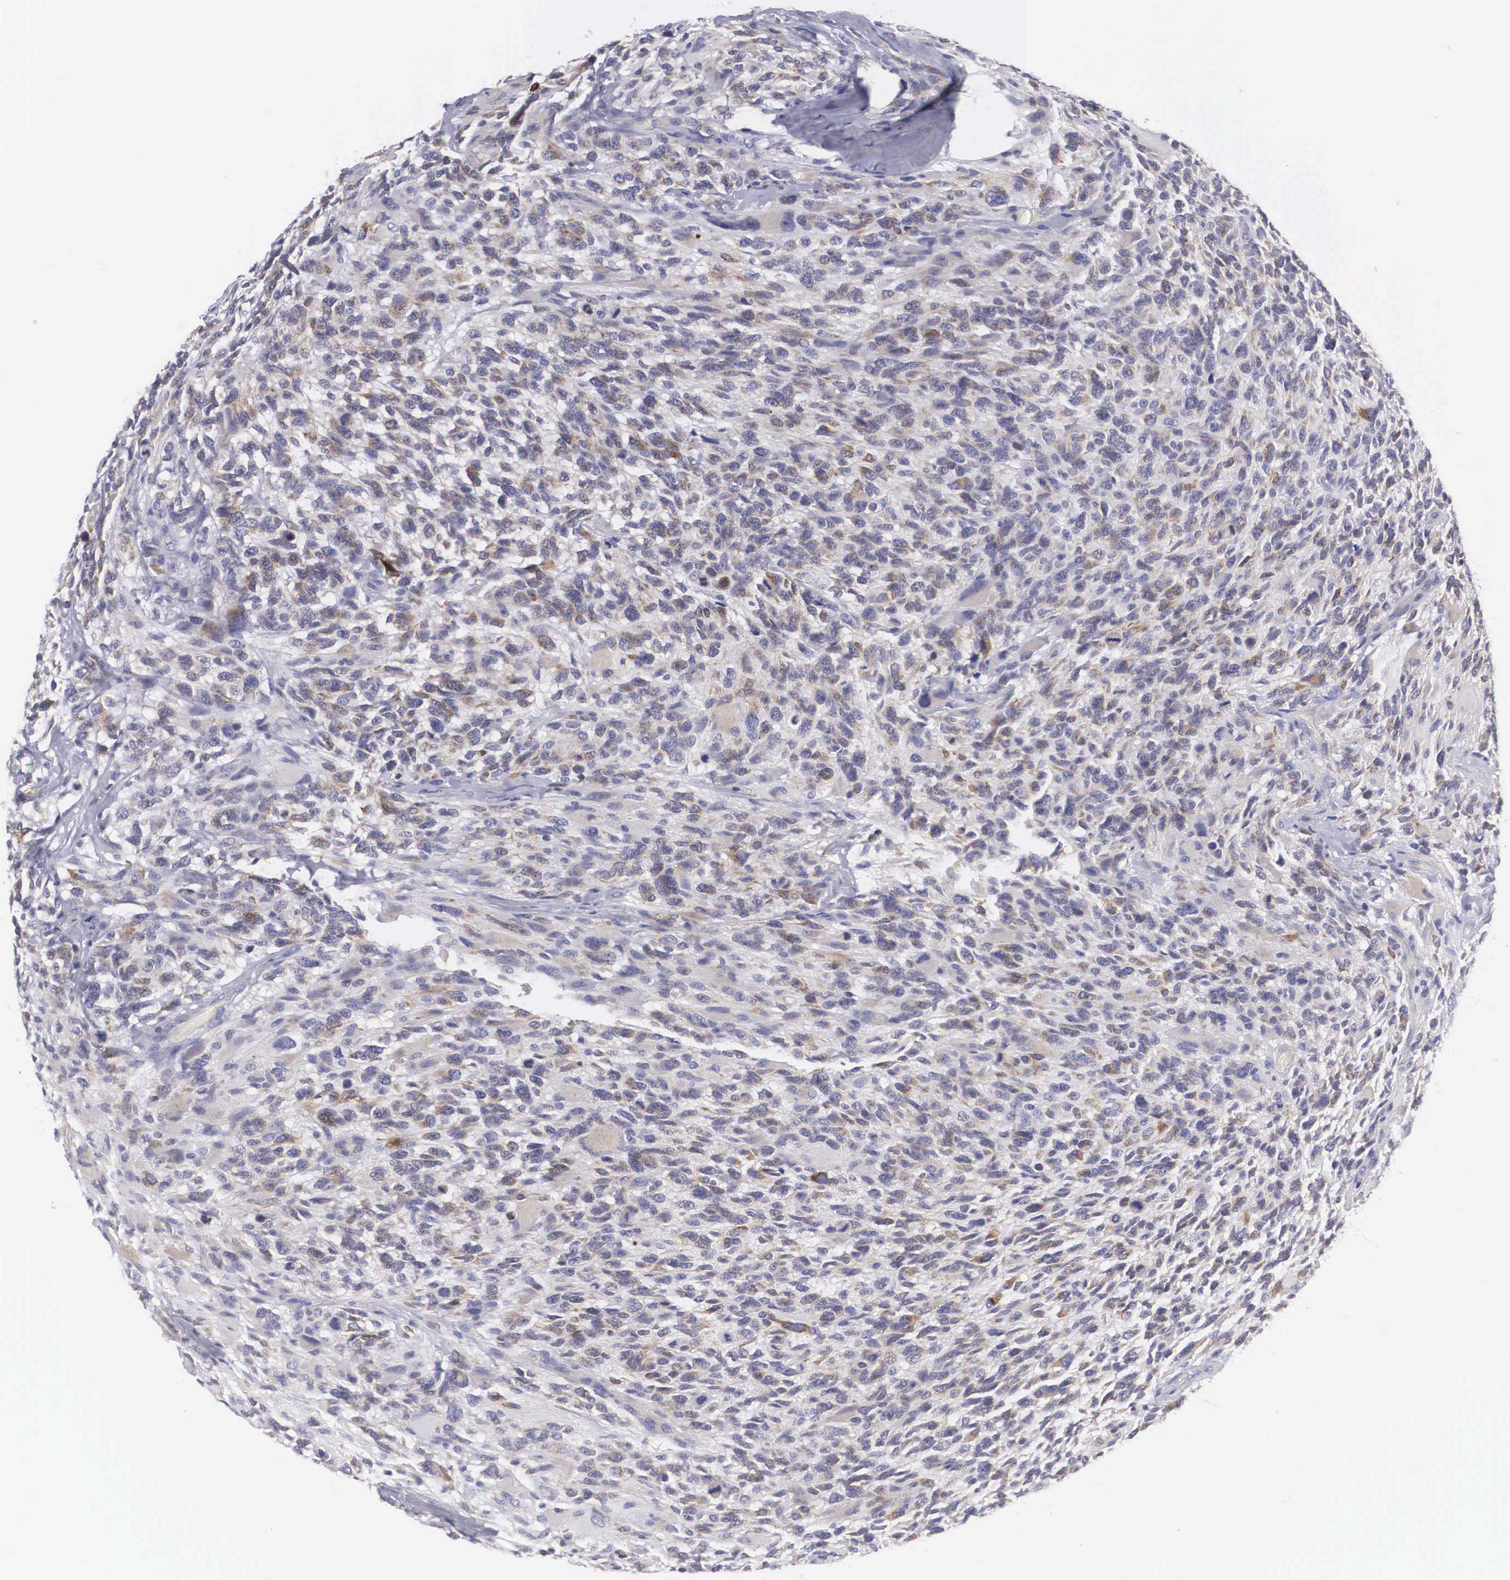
{"staining": {"intensity": "weak", "quantity": "25%-75%", "location": "cytoplasmic/membranous"}, "tissue": "glioma", "cell_type": "Tumor cells", "image_type": "cancer", "snomed": [{"axis": "morphology", "description": "Glioma, malignant, High grade"}, {"axis": "topography", "description": "Brain"}], "caption": "The micrograph shows a brown stain indicating the presence of a protein in the cytoplasmic/membranous of tumor cells in malignant high-grade glioma. (DAB (3,3'-diaminobenzidine) IHC with brightfield microscopy, high magnification).", "gene": "ARMCX3", "patient": {"sex": "male", "age": 69}}